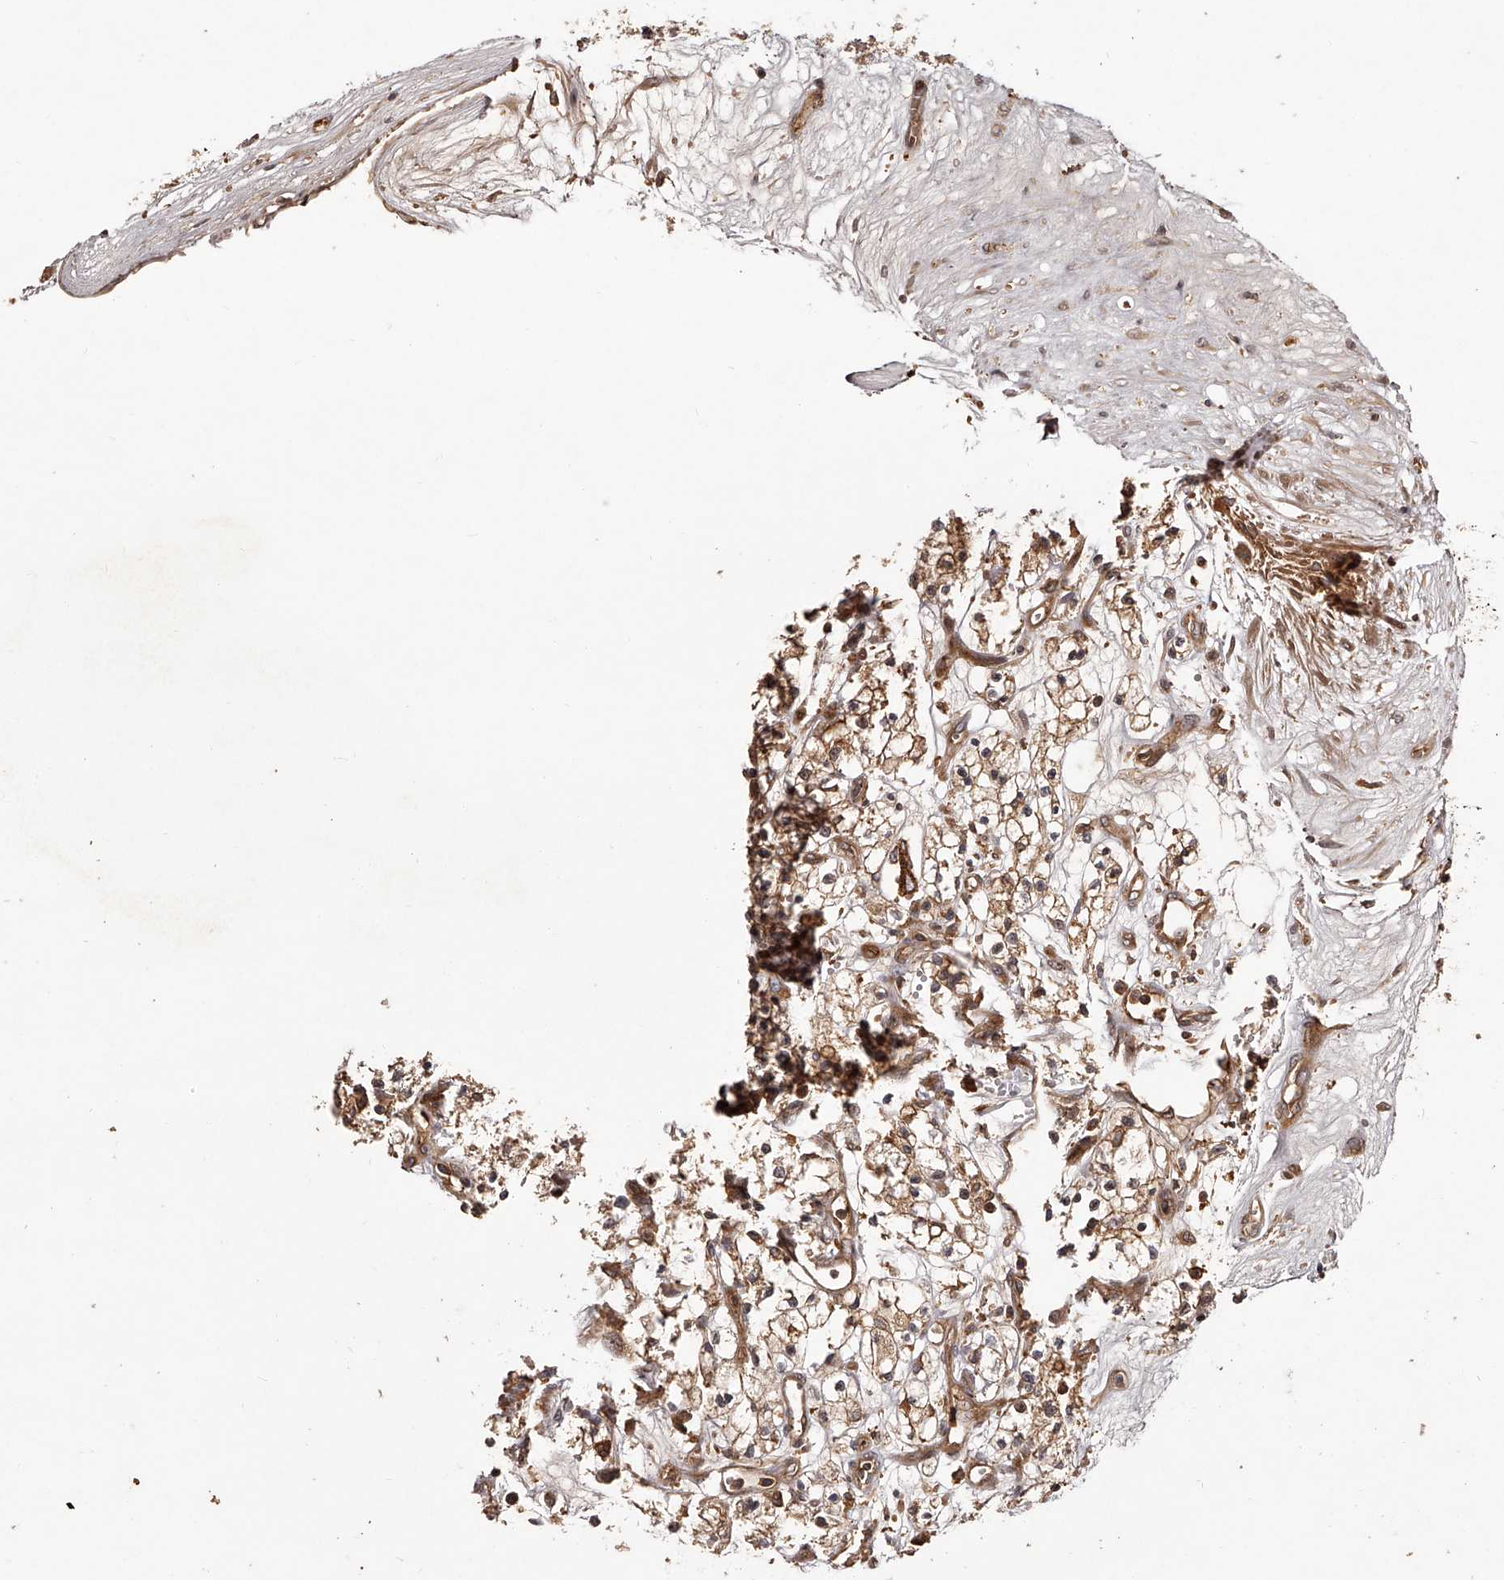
{"staining": {"intensity": "moderate", "quantity": ">75%", "location": "cytoplasmic/membranous"}, "tissue": "renal cancer", "cell_type": "Tumor cells", "image_type": "cancer", "snomed": [{"axis": "morphology", "description": "Adenocarcinoma, NOS"}, {"axis": "topography", "description": "Kidney"}], "caption": "This histopathology image displays immunohistochemistry staining of renal cancer (adenocarcinoma), with medium moderate cytoplasmic/membranous positivity in about >75% of tumor cells.", "gene": "CRYZL1", "patient": {"sex": "male", "age": 59}}